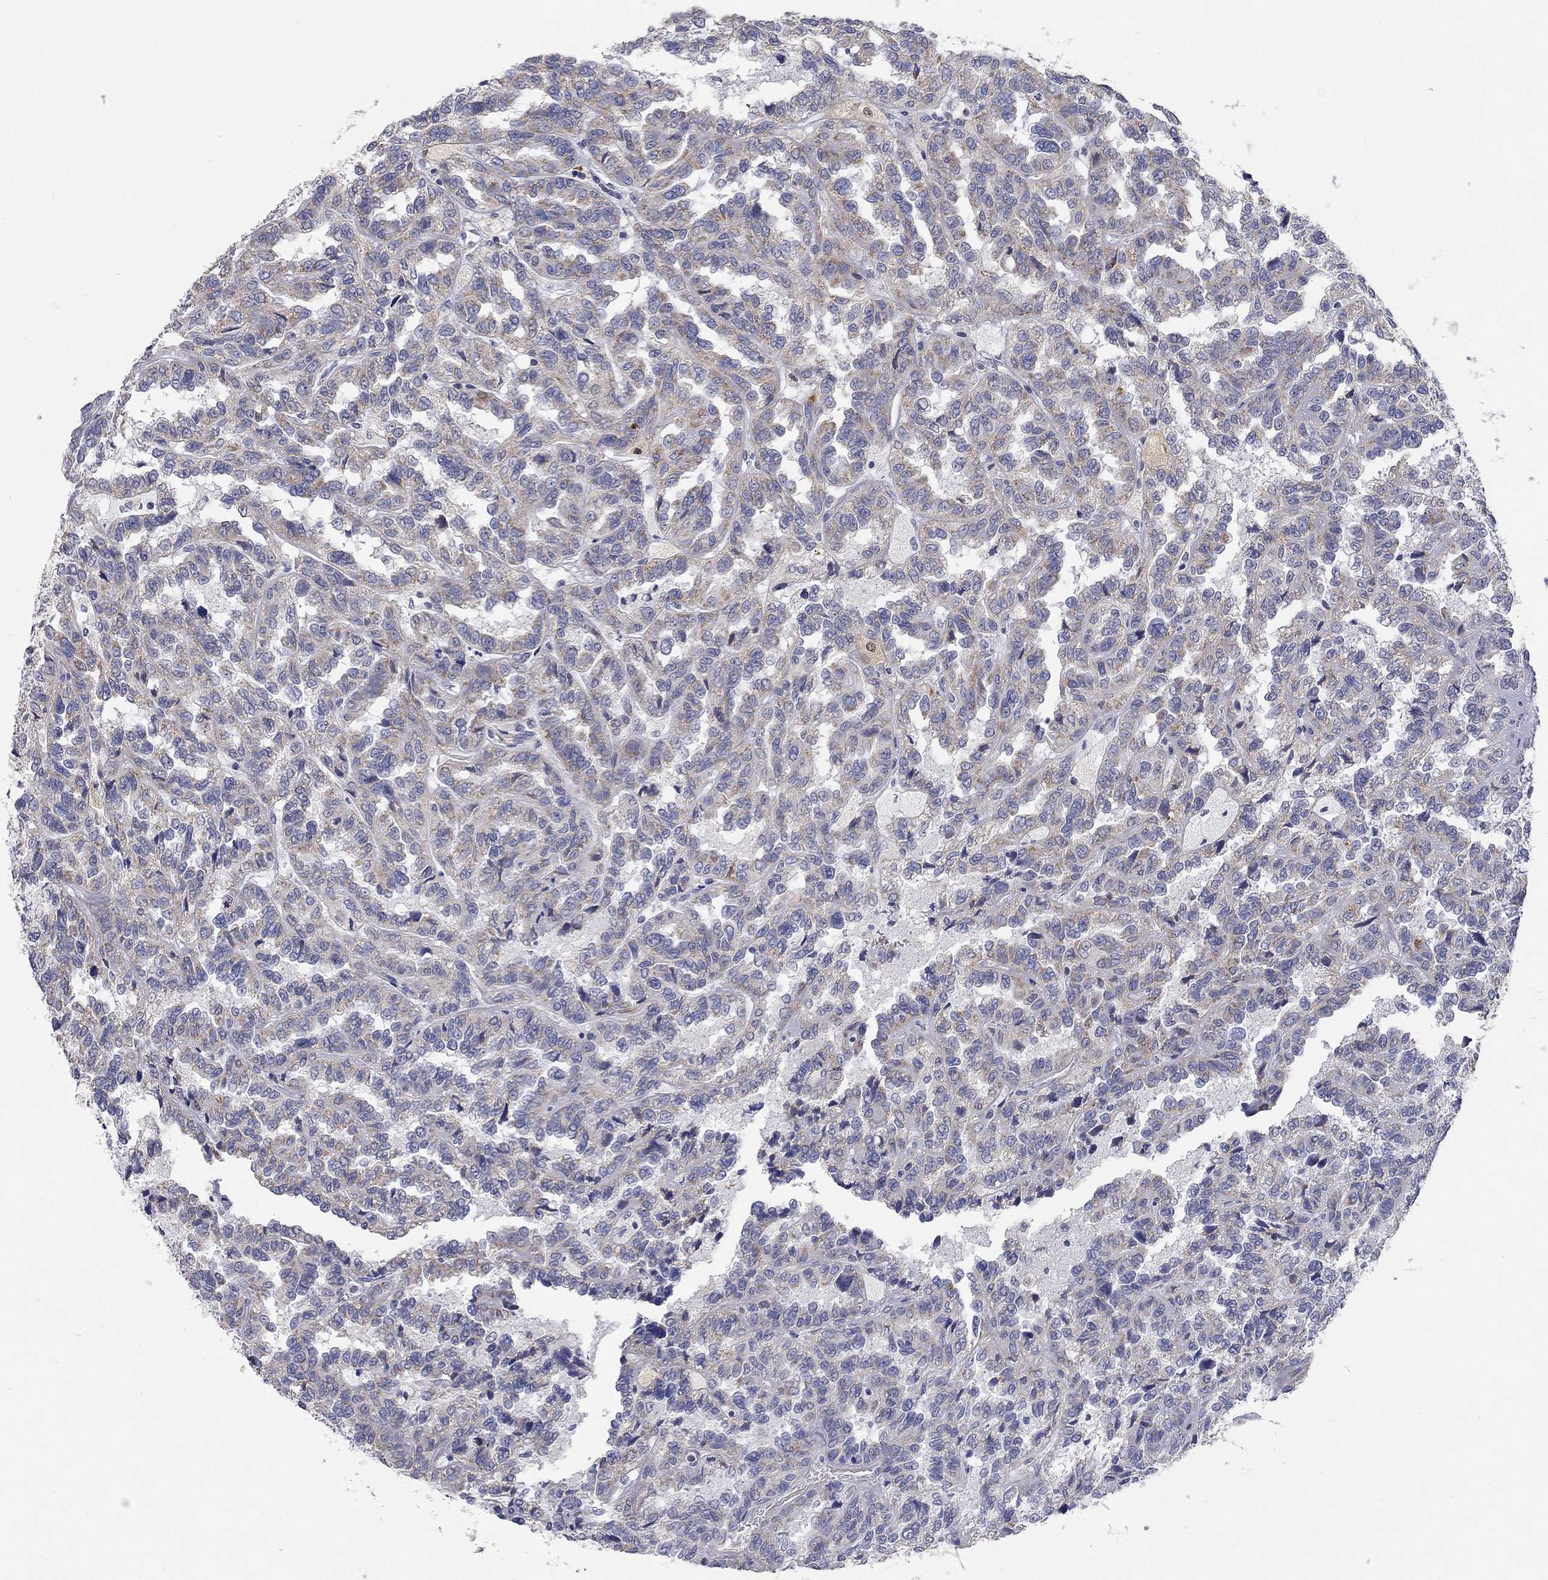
{"staining": {"intensity": "negative", "quantity": "none", "location": "none"}, "tissue": "renal cancer", "cell_type": "Tumor cells", "image_type": "cancer", "snomed": [{"axis": "morphology", "description": "Adenocarcinoma, NOS"}, {"axis": "topography", "description": "Kidney"}], "caption": "IHC histopathology image of human renal cancer (adenocarcinoma) stained for a protein (brown), which displays no expression in tumor cells.", "gene": "CFAP161", "patient": {"sex": "male", "age": 79}}